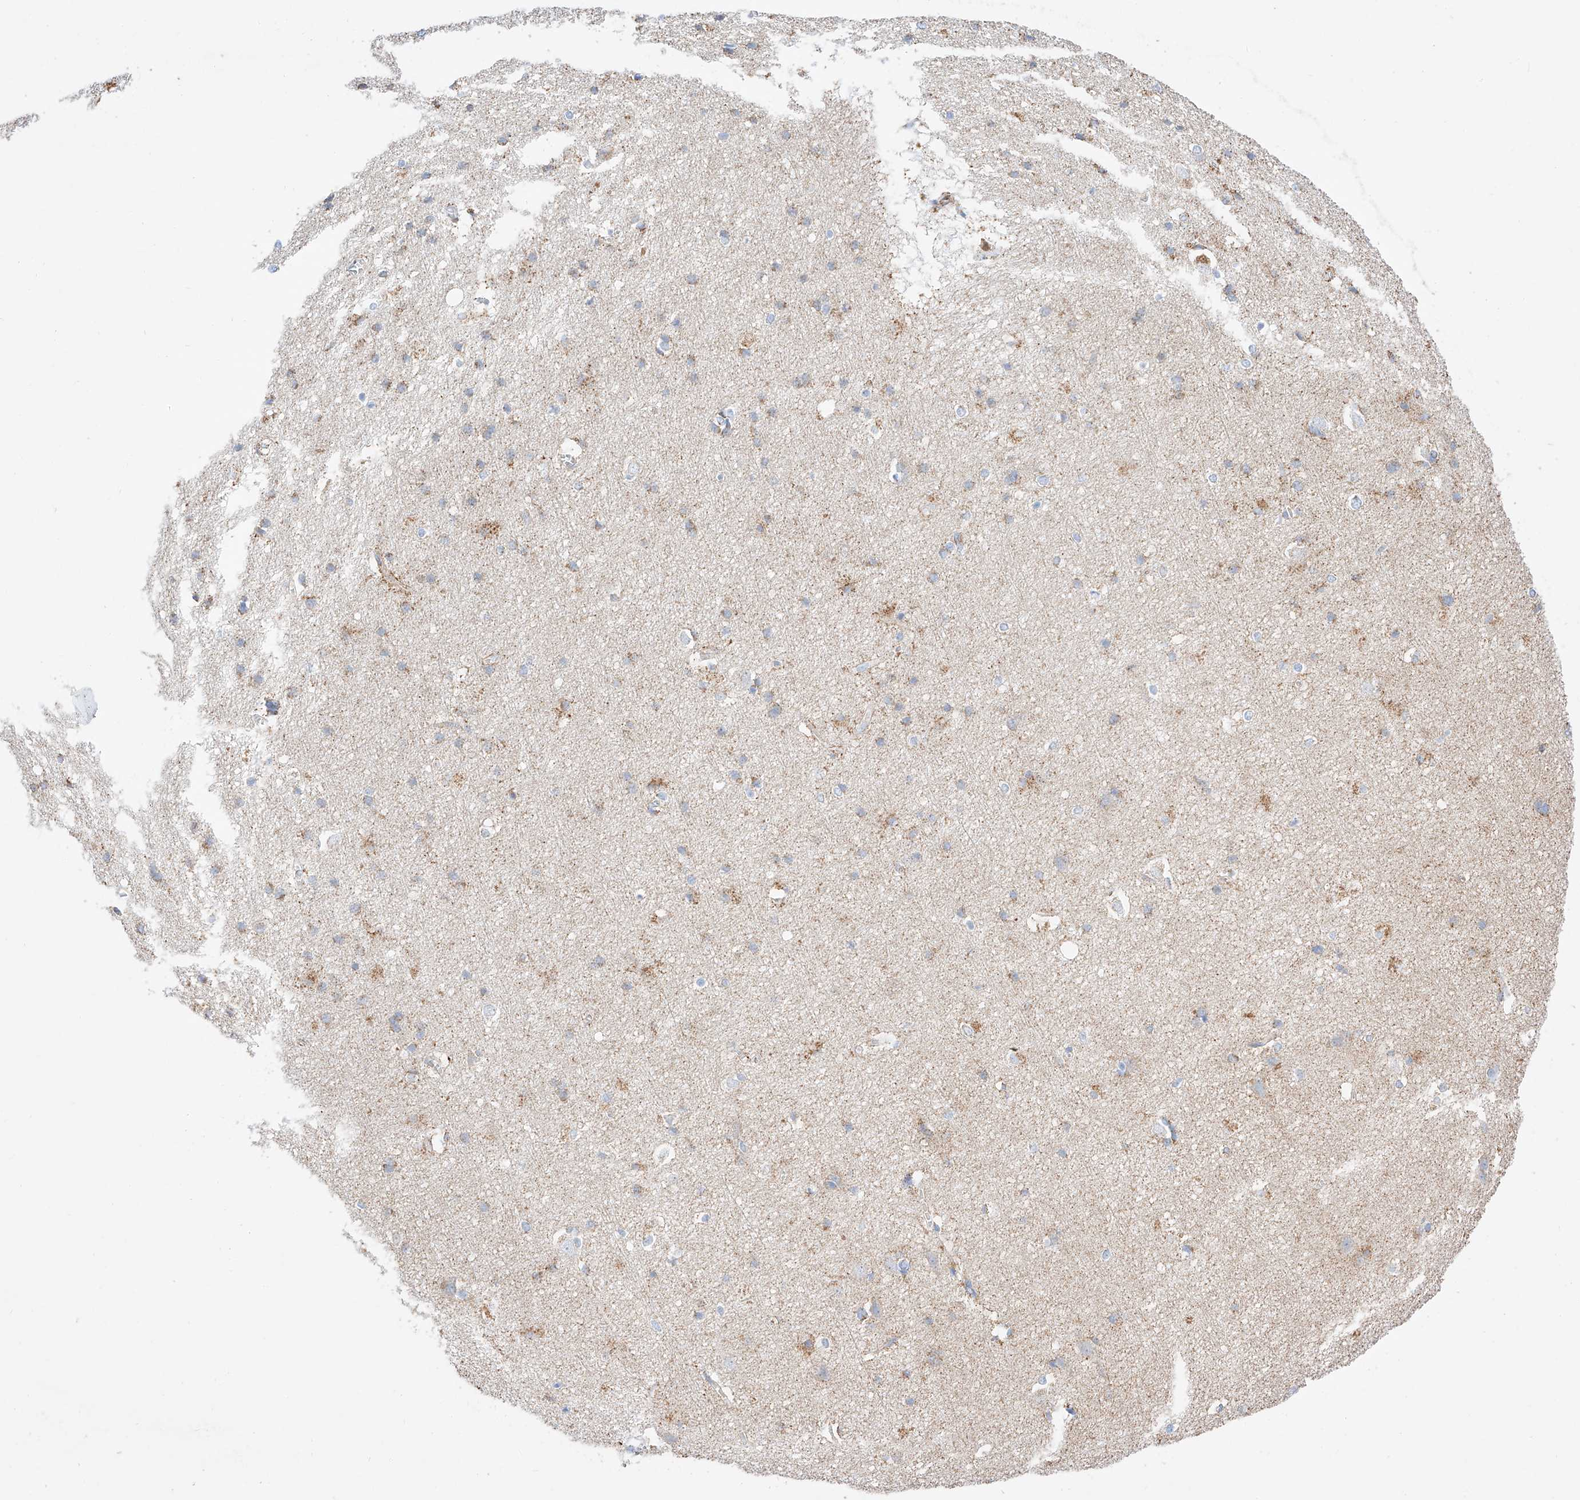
{"staining": {"intensity": "weak", "quantity": ">75%", "location": "cytoplasmic/membranous"}, "tissue": "cerebral cortex", "cell_type": "Endothelial cells", "image_type": "normal", "snomed": [{"axis": "morphology", "description": "Normal tissue, NOS"}, {"axis": "topography", "description": "Cerebral cortex"}], "caption": "This is a micrograph of immunohistochemistry (IHC) staining of unremarkable cerebral cortex, which shows weak expression in the cytoplasmic/membranous of endothelial cells.", "gene": "C6orf62", "patient": {"sex": "male", "age": 54}}